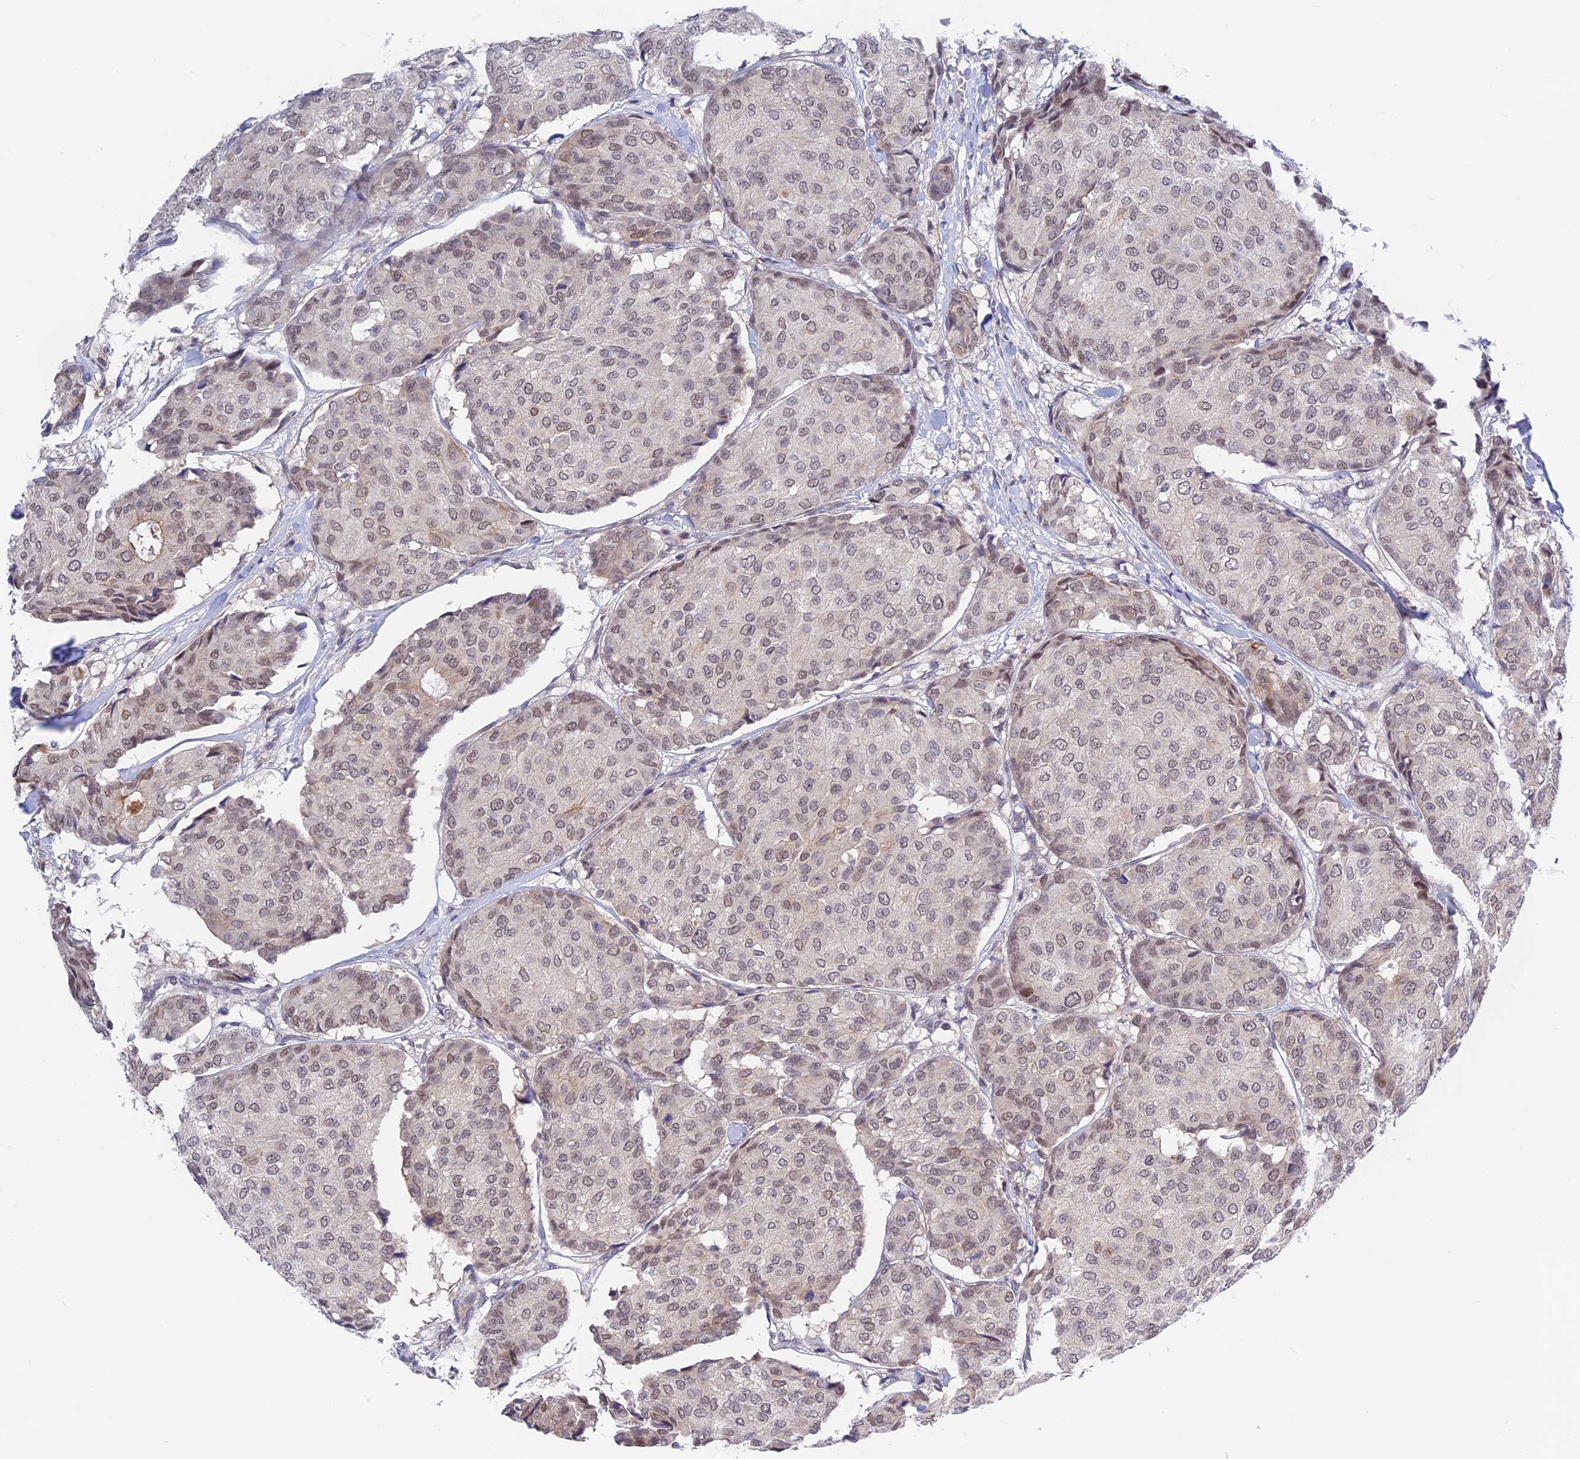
{"staining": {"intensity": "weak", "quantity": "25%-75%", "location": "nuclear"}, "tissue": "breast cancer", "cell_type": "Tumor cells", "image_type": "cancer", "snomed": [{"axis": "morphology", "description": "Duct carcinoma"}, {"axis": "topography", "description": "Breast"}], "caption": "Infiltrating ductal carcinoma (breast) tissue reveals weak nuclear staining in approximately 25%-75% of tumor cells", "gene": "TCEA1", "patient": {"sex": "female", "age": 75}}